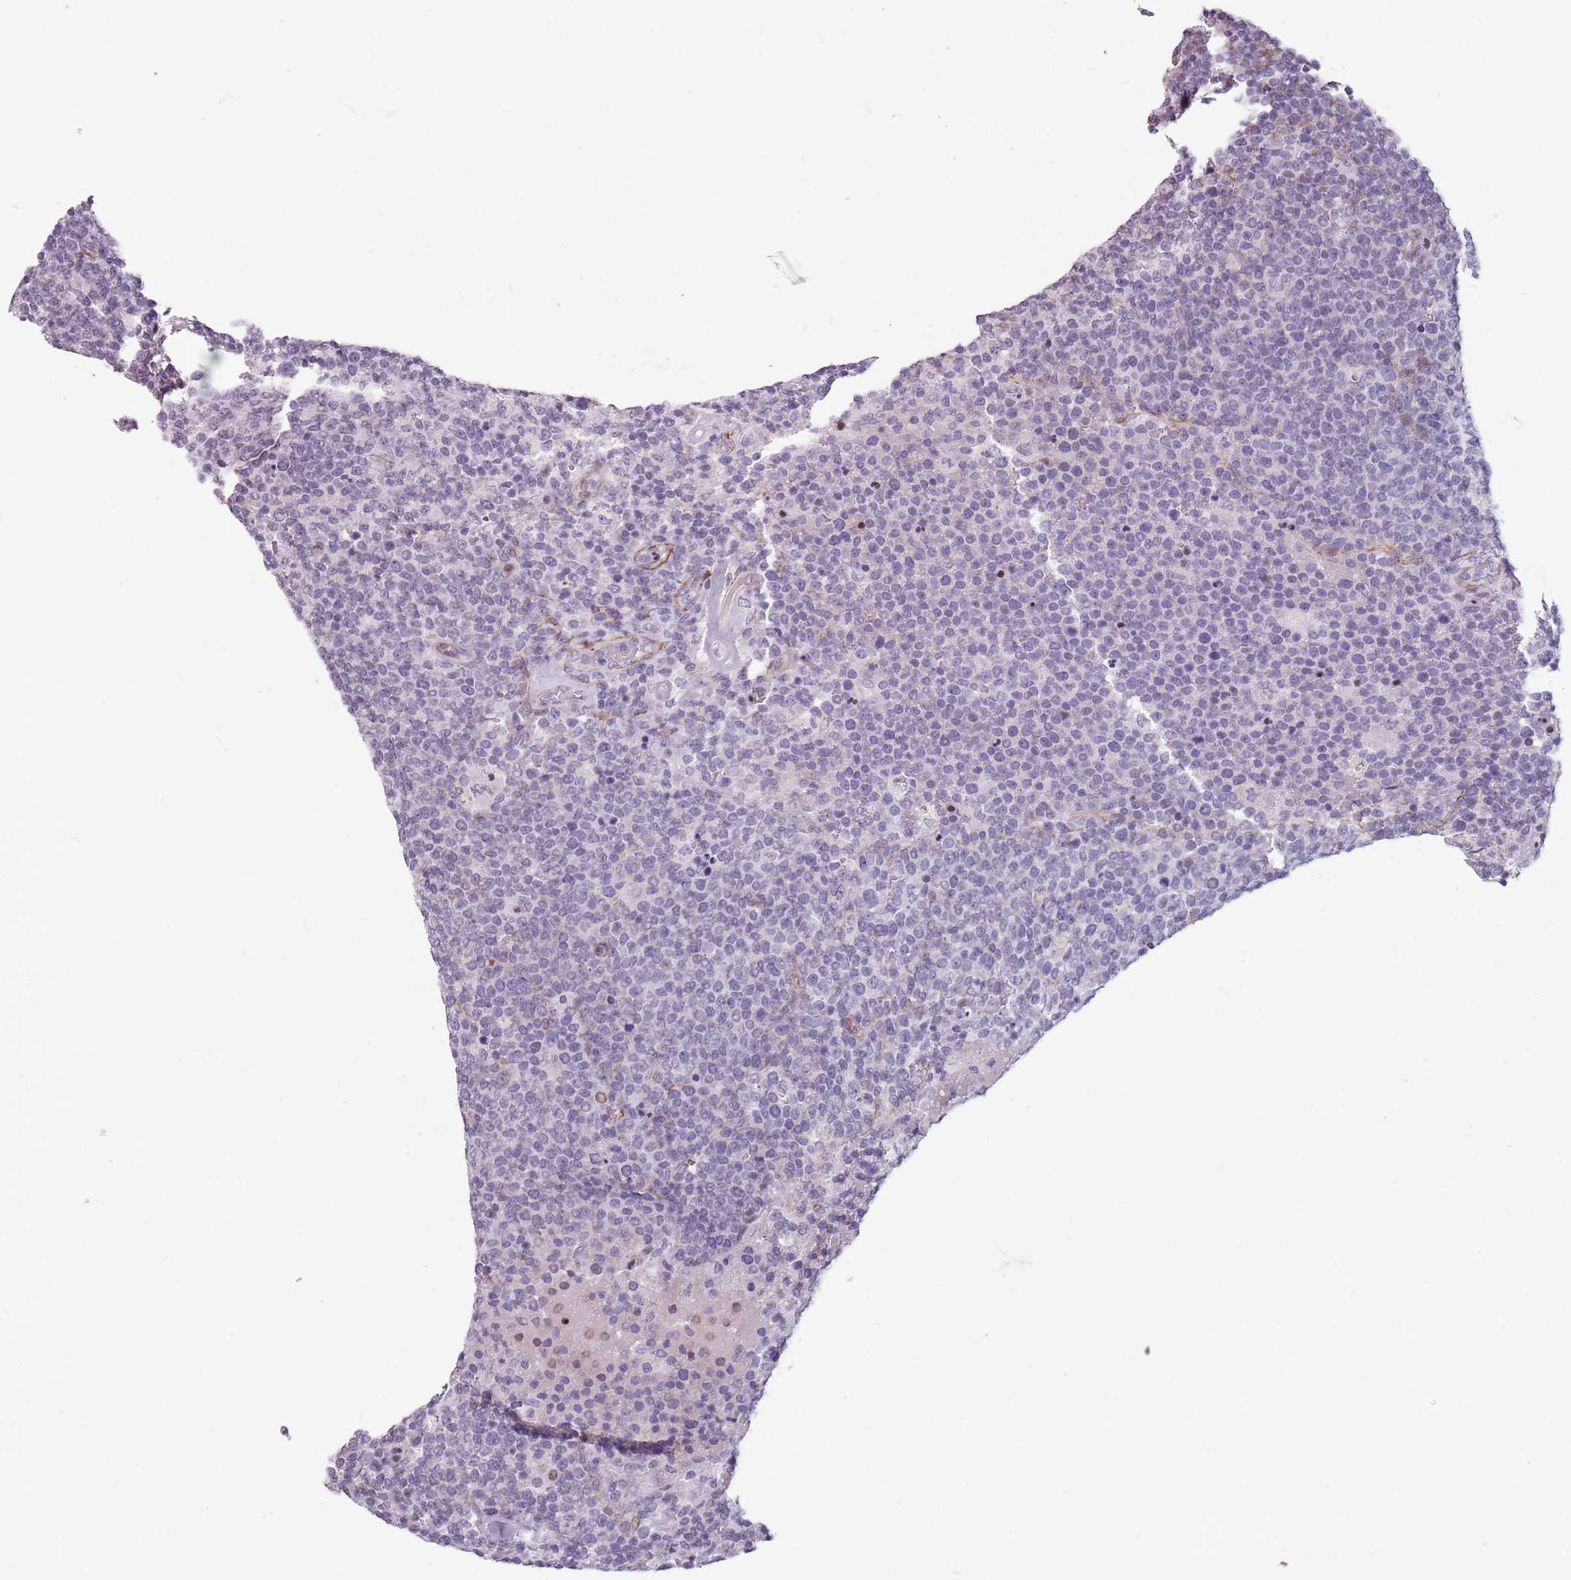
{"staining": {"intensity": "negative", "quantity": "none", "location": "none"}, "tissue": "lymphoma", "cell_type": "Tumor cells", "image_type": "cancer", "snomed": [{"axis": "morphology", "description": "Malignant lymphoma, non-Hodgkin's type, High grade"}, {"axis": "topography", "description": "Lymph node"}], "caption": "Human high-grade malignant lymphoma, non-Hodgkin's type stained for a protein using immunohistochemistry (IHC) reveals no positivity in tumor cells.", "gene": "TMC4", "patient": {"sex": "male", "age": 61}}